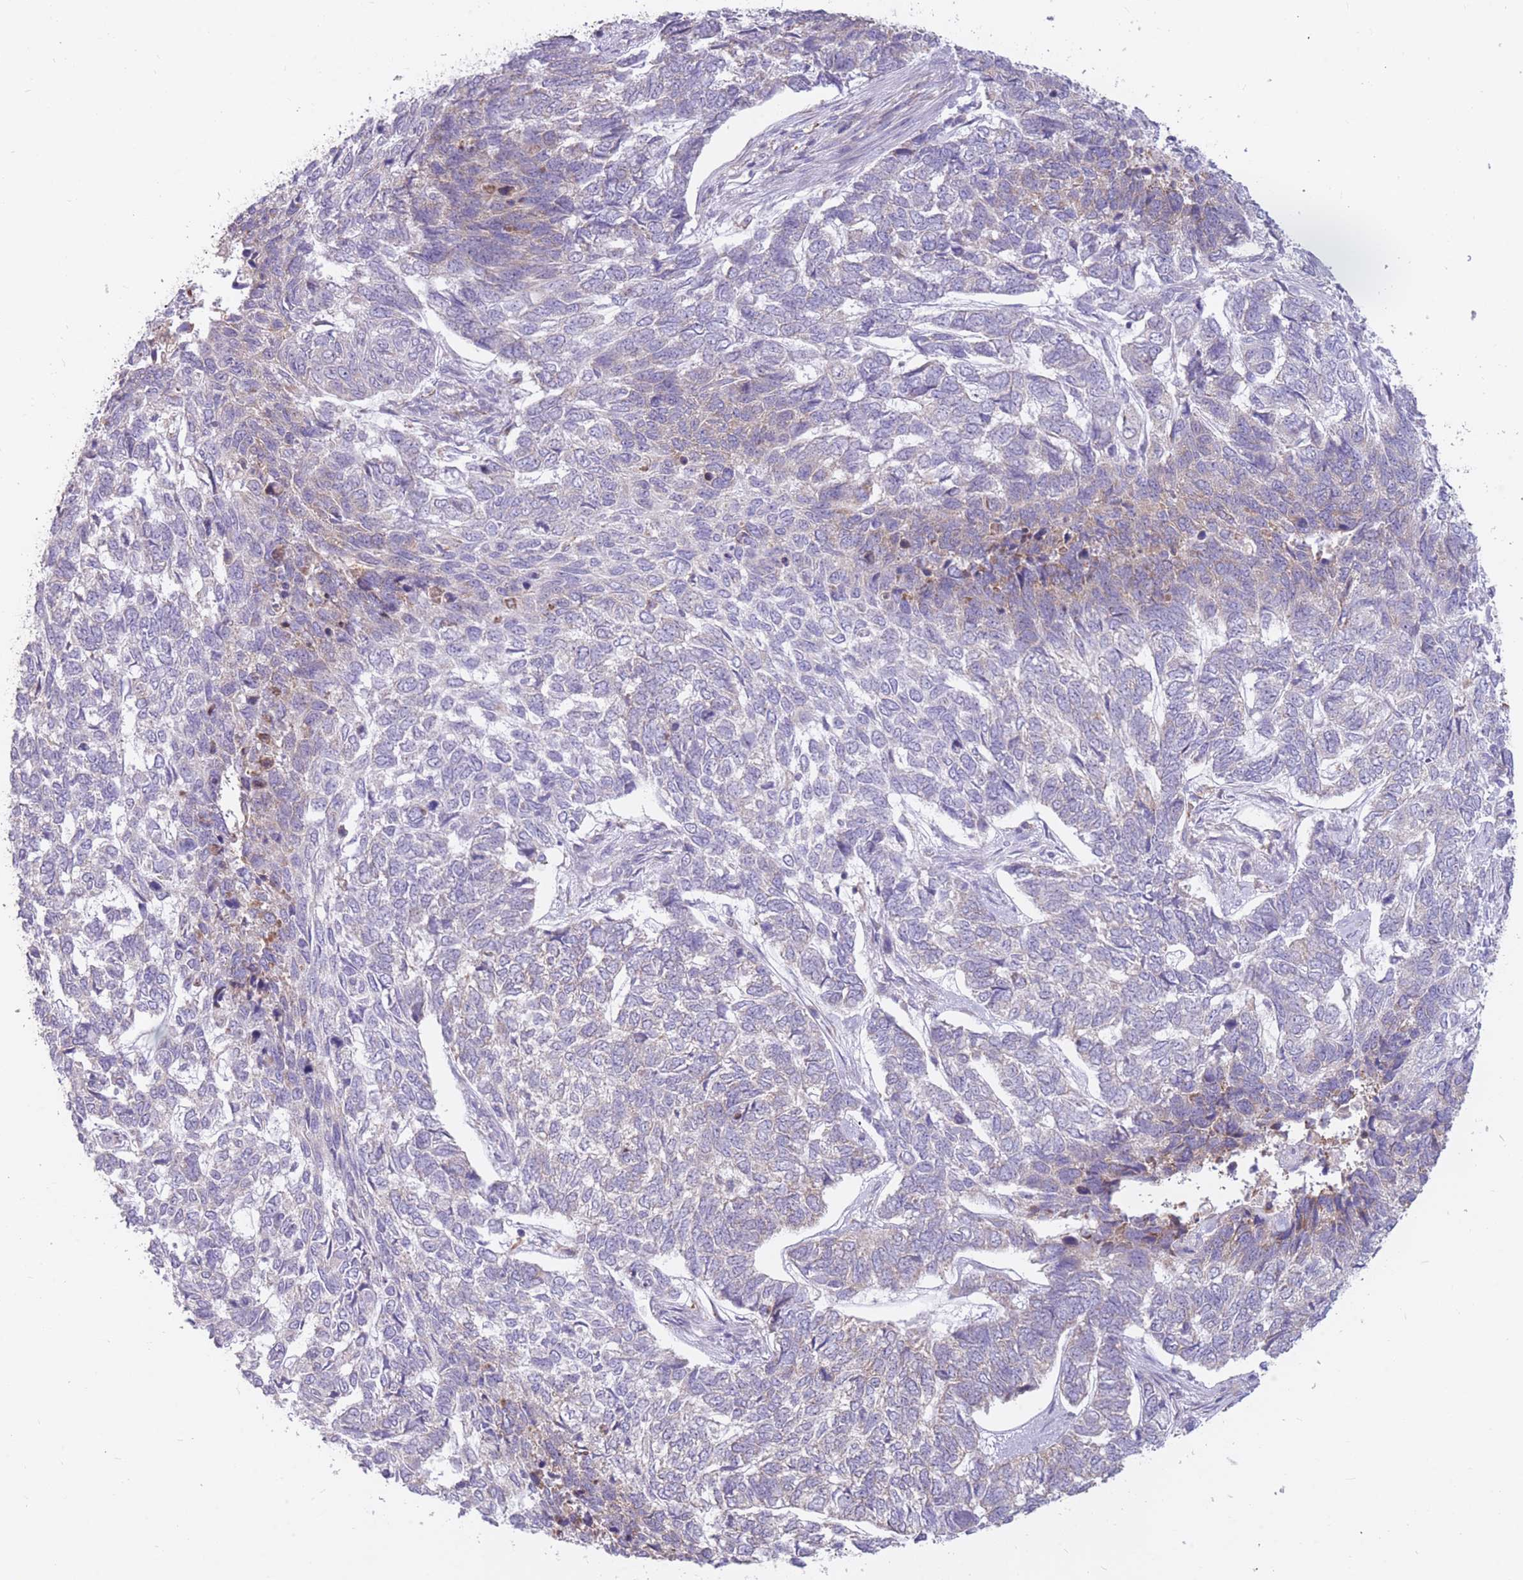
{"staining": {"intensity": "negative", "quantity": "none", "location": "none"}, "tissue": "skin cancer", "cell_type": "Tumor cells", "image_type": "cancer", "snomed": [{"axis": "morphology", "description": "Basal cell carcinoma"}, {"axis": "topography", "description": "Skin"}], "caption": "DAB immunohistochemical staining of human basal cell carcinoma (skin) shows no significant expression in tumor cells.", "gene": "TRAPPC5", "patient": {"sex": "female", "age": 65}}